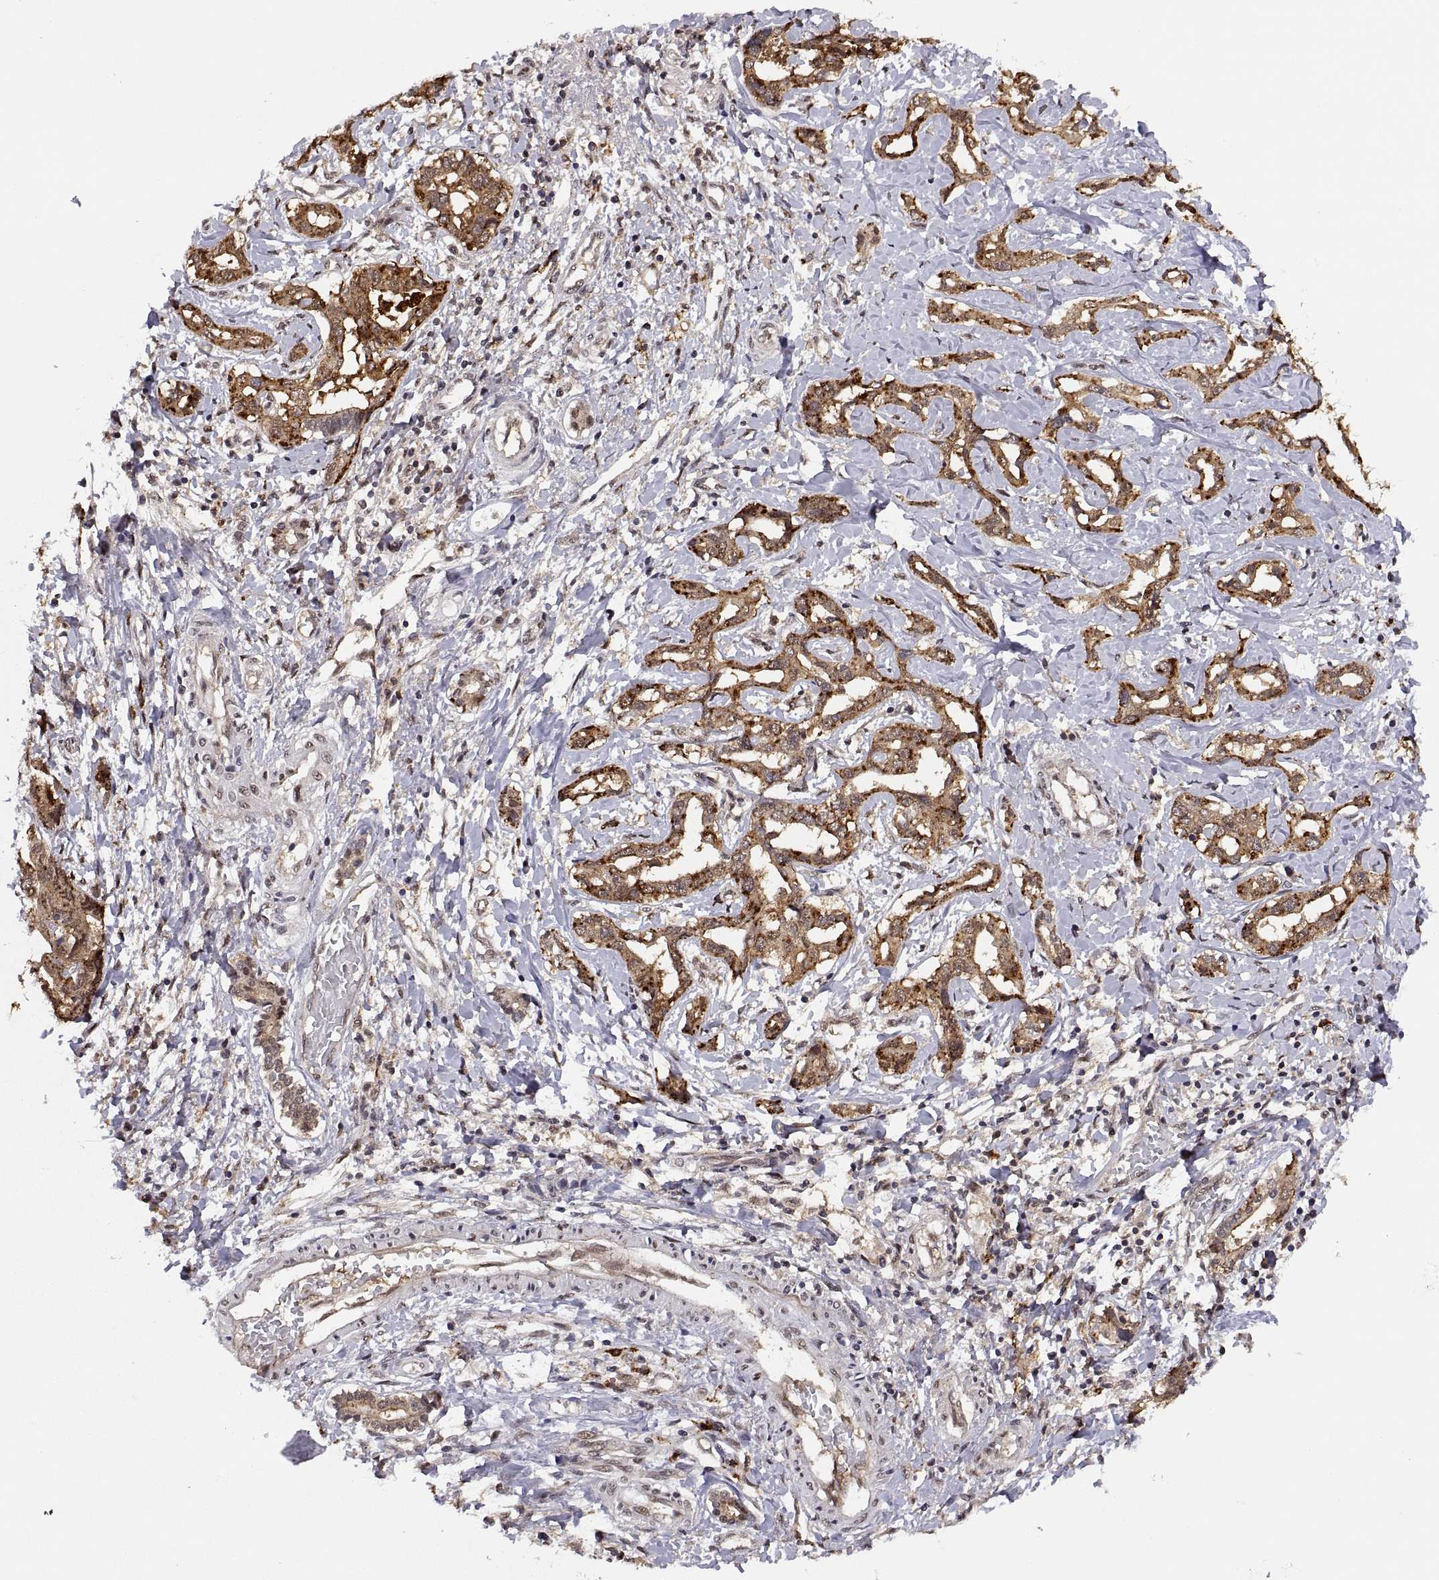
{"staining": {"intensity": "strong", "quantity": "25%-75%", "location": "cytoplasmic/membranous"}, "tissue": "liver cancer", "cell_type": "Tumor cells", "image_type": "cancer", "snomed": [{"axis": "morphology", "description": "Cholangiocarcinoma"}, {"axis": "topography", "description": "Liver"}], "caption": "Liver cancer stained with a protein marker exhibits strong staining in tumor cells.", "gene": "PSMC2", "patient": {"sex": "male", "age": 59}}